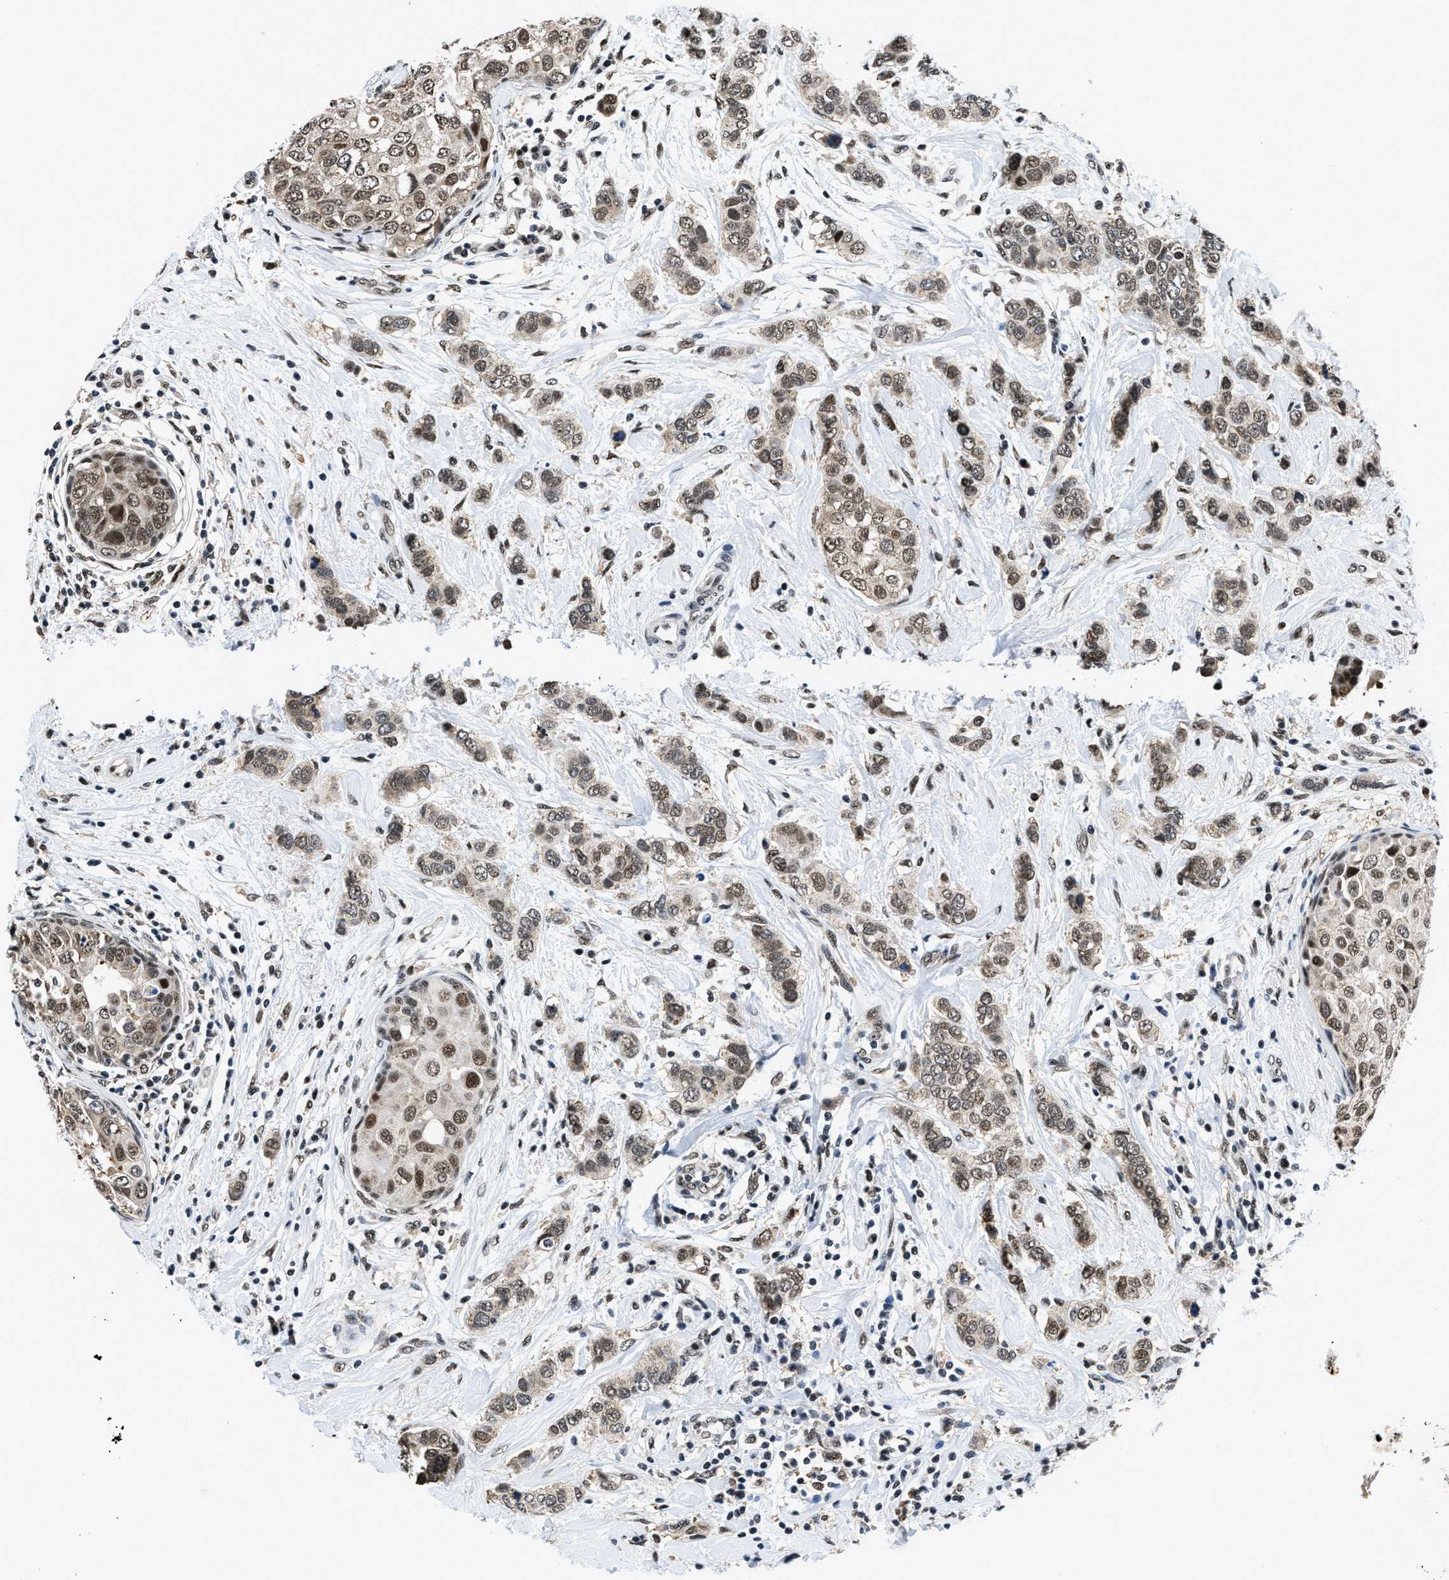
{"staining": {"intensity": "moderate", "quantity": ">75%", "location": "nuclear"}, "tissue": "breast cancer", "cell_type": "Tumor cells", "image_type": "cancer", "snomed": [{"axis": "morphology", "description": "Duct carcinoma"}, {"axis": "topography", "description": "Breast"}], "caption": "Protein expression analysis of human breast invasive ductal carcinoma reveals moderate nuclear expression in about >75% of tumor cells.", "gene": "HNRNPH2", "patient": {"sex": "female", "age": 50}}